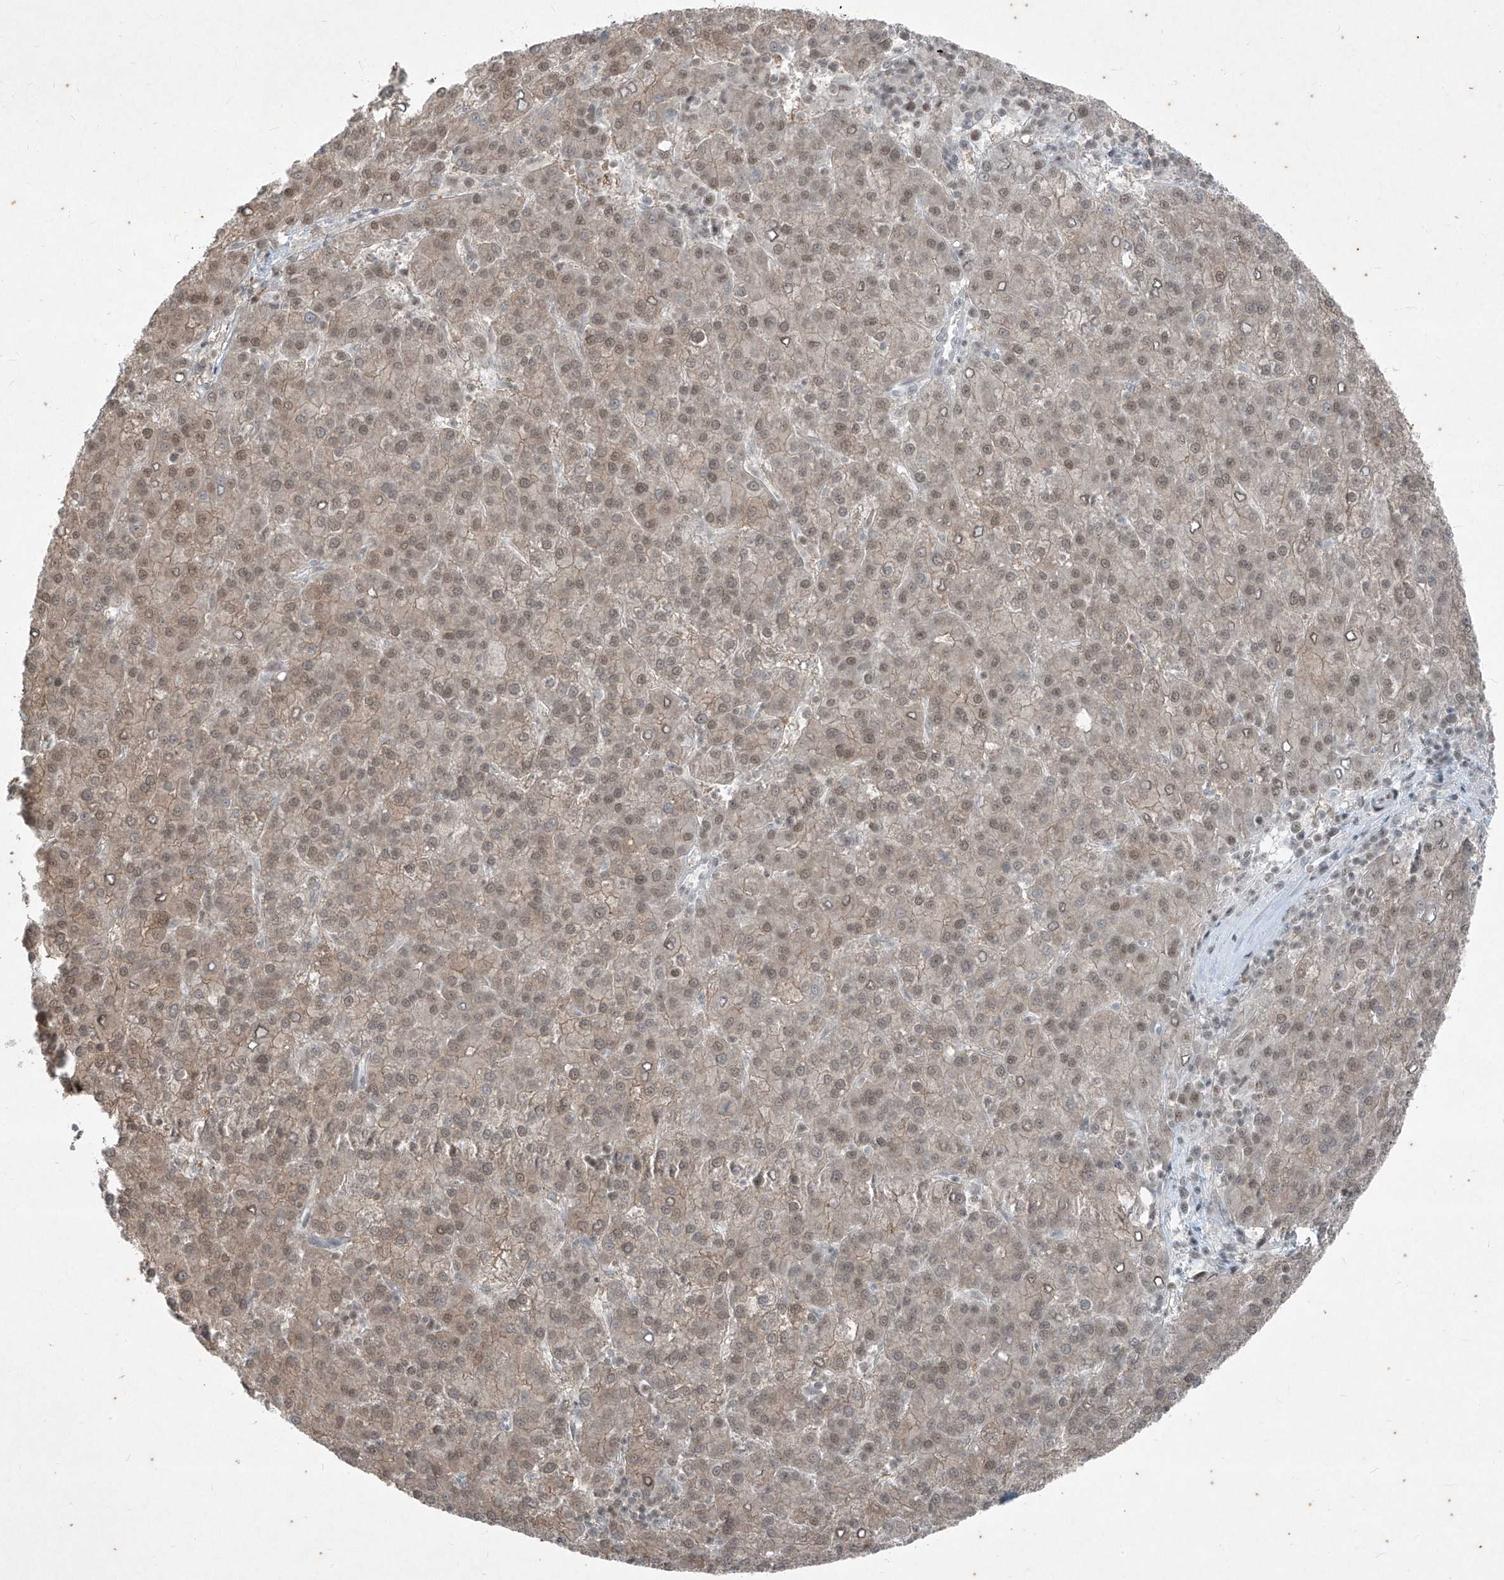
{"staining": {"intensity": "moderate", "quantity": ">75%", "location": "cytoplasmic/membranous,nuclear"}, "tissue": "liver cancer", "cell_type": "Tumor cells", "image_type": "cancer", "snomed": [{"axis": "morphology", "description": "Carcinoma, Hepatocellular, NOS"}, {"axis": "topography", "description": "Liver"}], "caption": "A micrograph of human liver cancer stained for a protein demonstrates moderate cytoplasmic/membranous and nuclear brown staining in tumor cells. Nuclei are stained in blue.", "gene": "ZNF354B", "patient": {"sex": "female", "age": 58}}